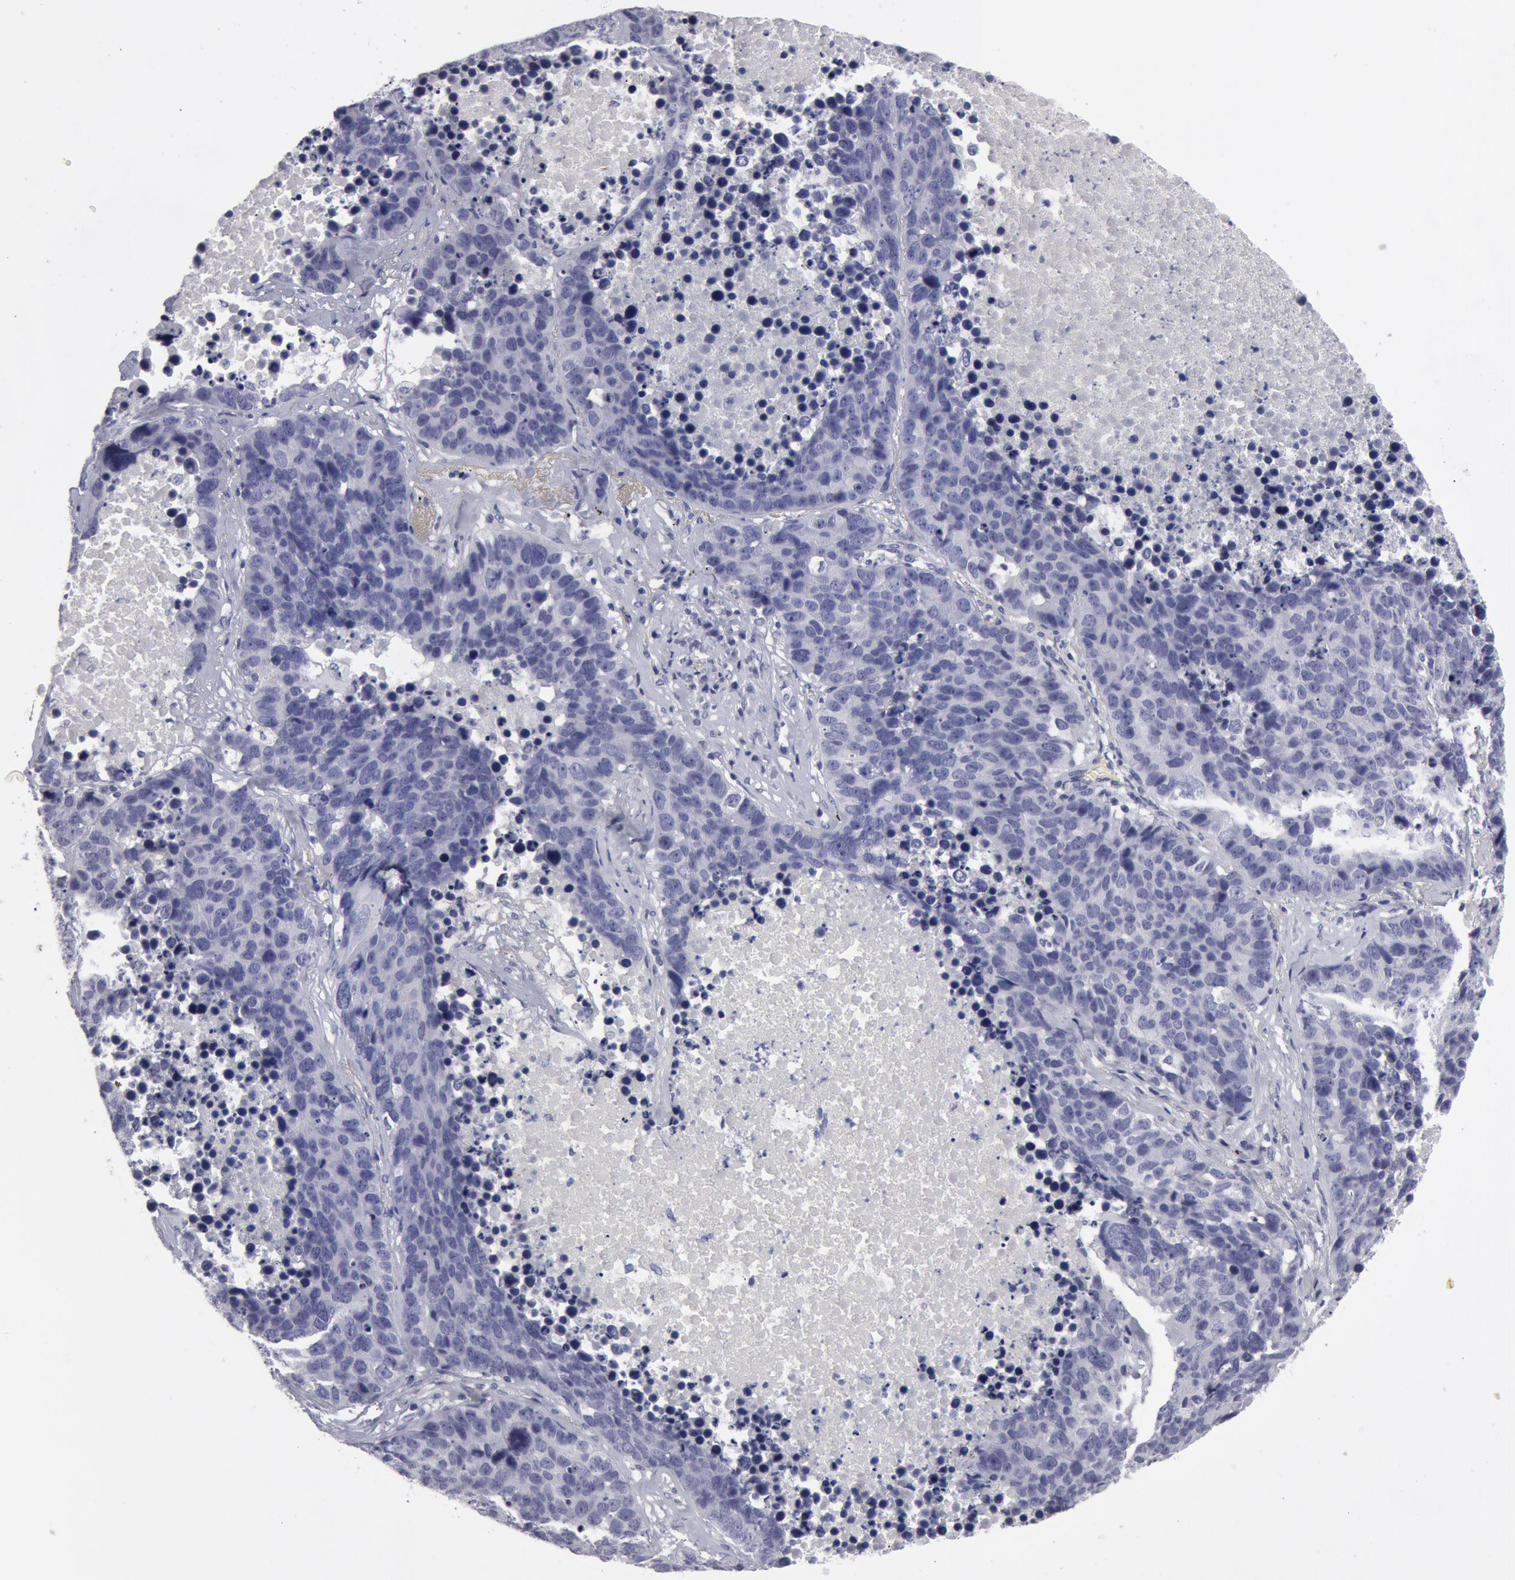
{"staining": {"intensity": "negative", "quantity": "none", "location": "none"}, "tissue": "lung cancer", "cell_type": "Tumor cells", "image_type": "cancer", "snomed": [{"axis": "morphology", "description": "Carcinoid, malignant, NOS"}, {"axis": "topography", "description": "Lung"}], "caption": "This is a histopathology image of immunohistochemistry staining of malignant carcinoid (lung), which shows no expression in tumor cells.", "gene": "SMC1B", "patient": {"sex": "male", "age": 60}}